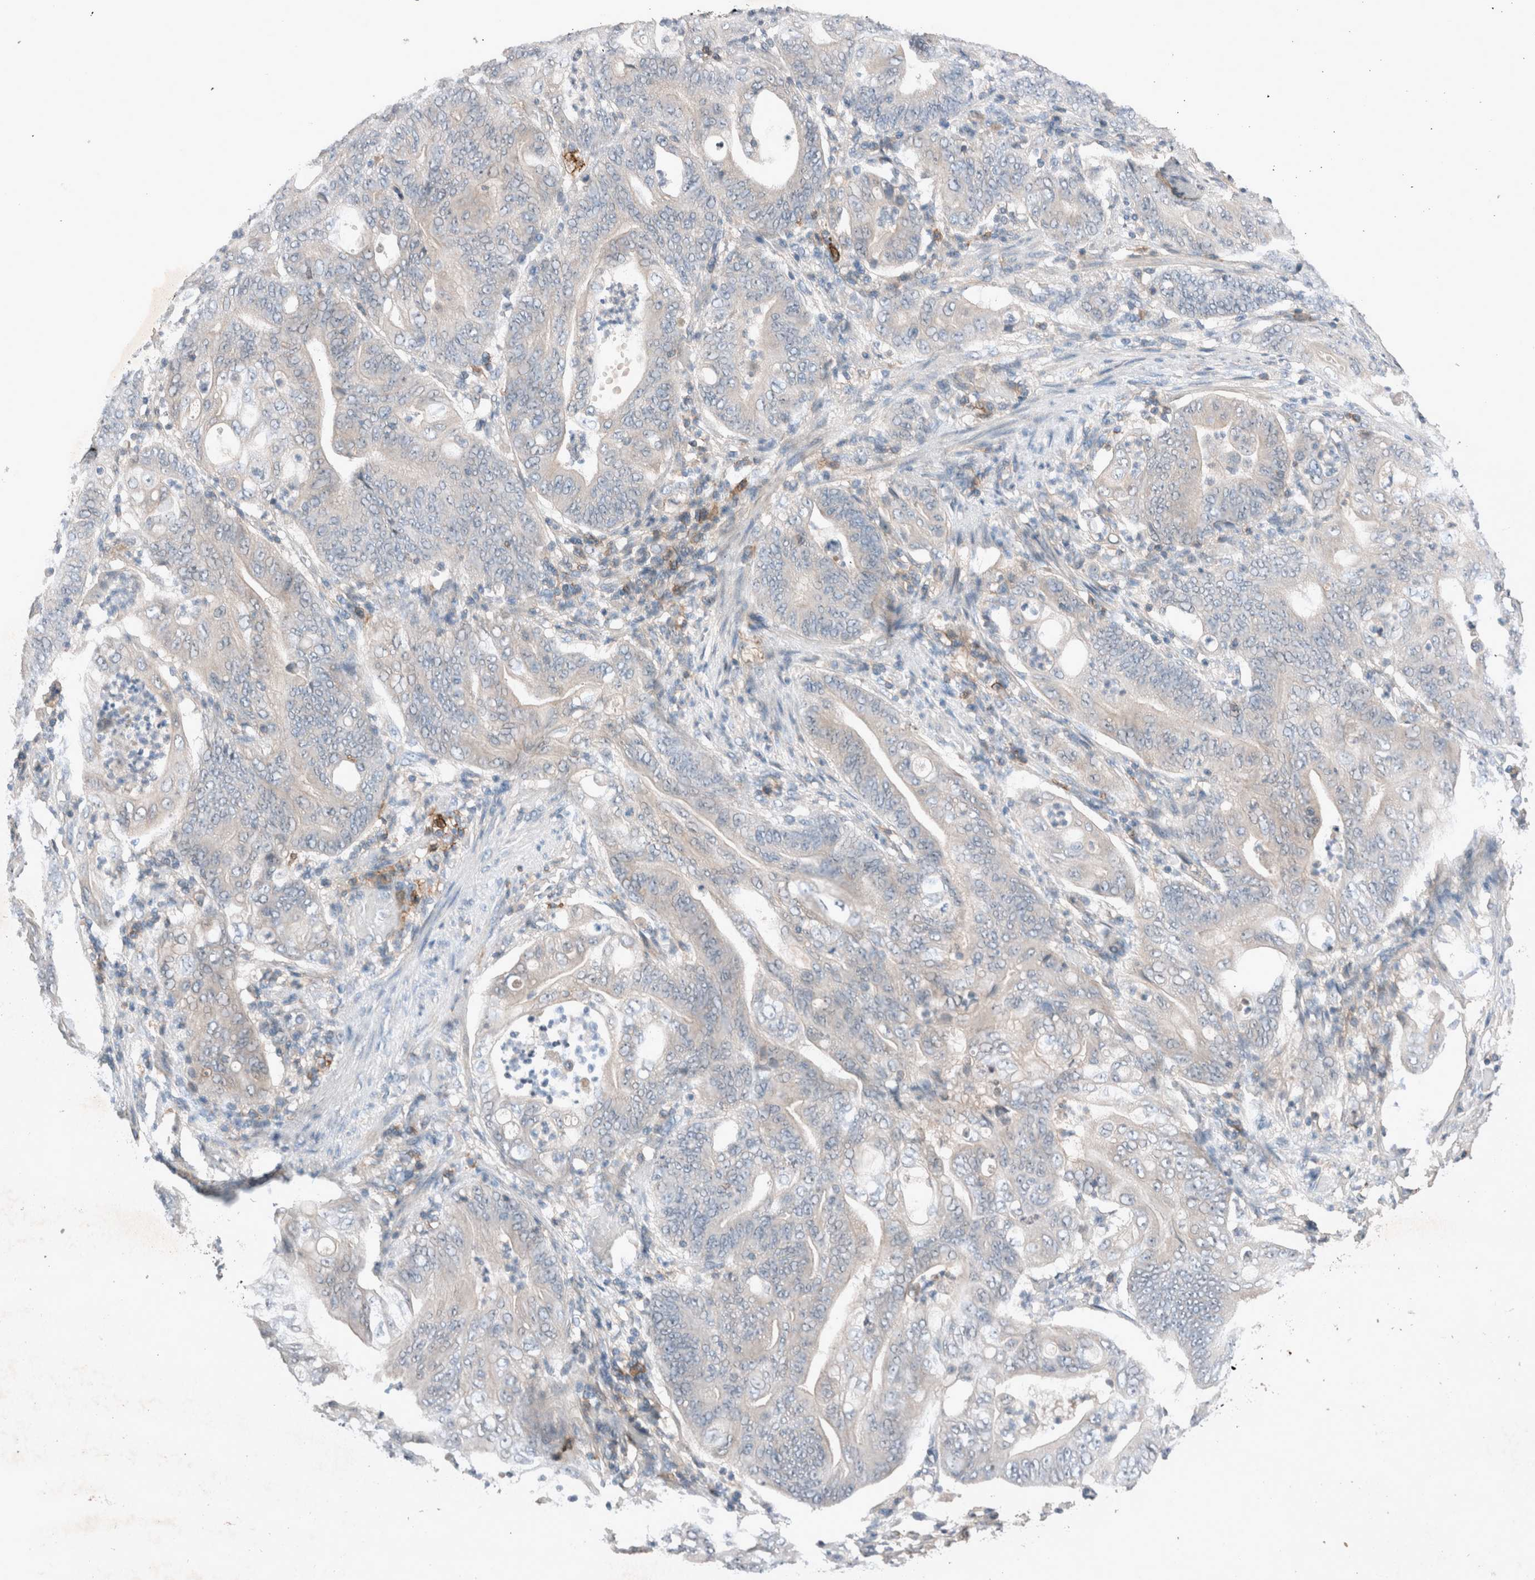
{"staining": {"intensity": "negative", "quantity": "none", "location": "none"}, "tissue": "stomach cancer", "cell_type": "Tumor cells", "image_type": "cancer", "snomed": [{"axis": "morphology", "description": "Adenocarcinoma, NOS"}, {"axis": "topography", "description": "Stomach"}], "caption": "DAB (3,3'-diaminobenzidine) immunohistochemical staining of human stomach cancer (adenocarcinoma) reveals no significant positivity in tumor cells.", "gene": "UGCG", "patient": {"sex": "female", "age": 73}}